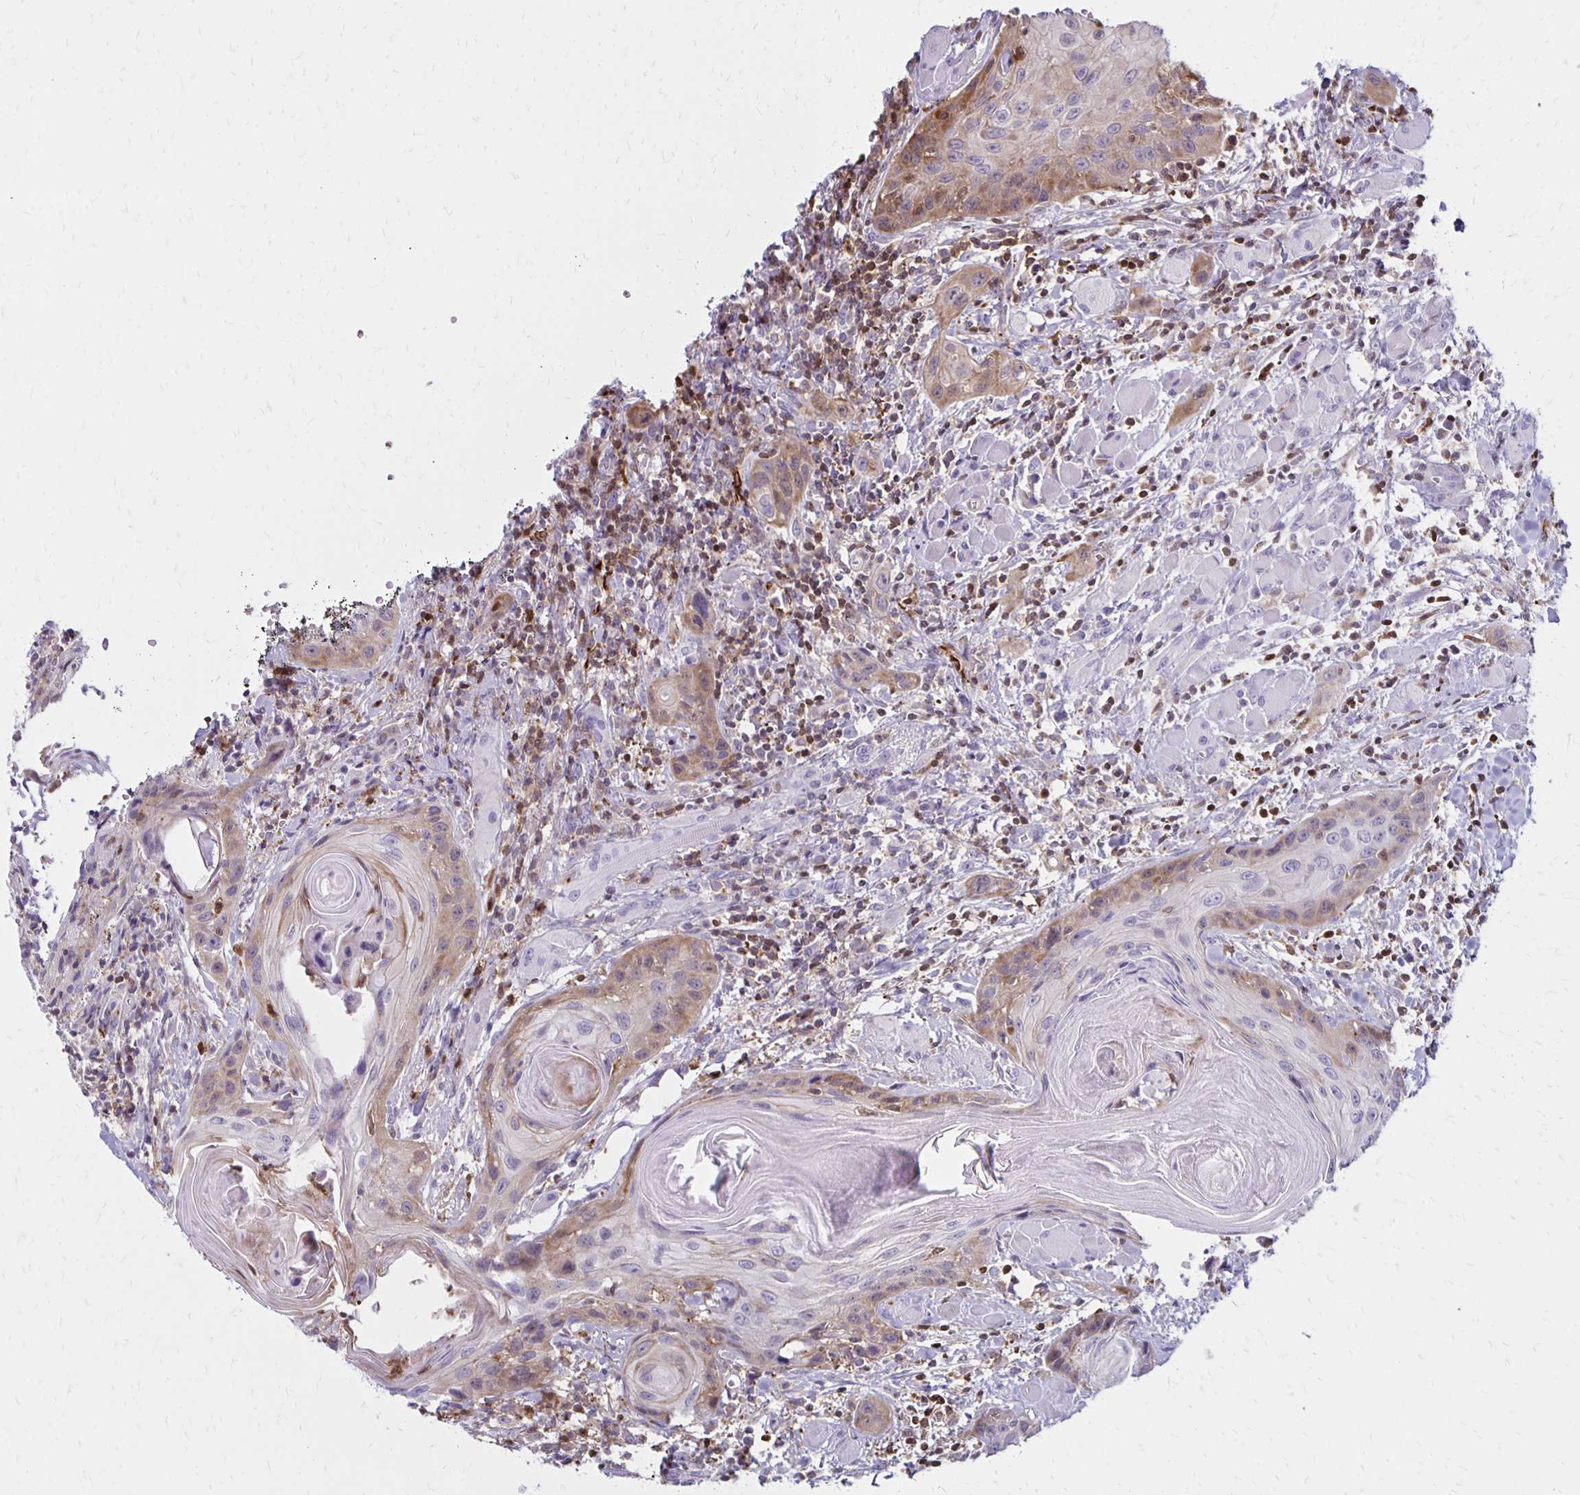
{"staining": {"intensity": "weak", "quantity": "<25%", "location": "cytoplasmic/membranous"}, "tissue": "head and neck cancer", "cell_type": "Tumor cells", "image_type": "cancer", "snomed": [{"axis": "morphology", "description": "Squamous cell carcinoma, NOS"}, {"axis": "topography", "description": "Oral tissue"}, {"axis": "topography", "description": "Head-Neck"}], "caption": "High power microscopy image of an IHC image of squamous cell carcinoma (head and neck), revealing no significant expression in tumor cells. (Brightfield microscopy of DAB (3,3'-diaminobenzidine) immunohistochemistry (IHC) at high magnification).", "gene": "CCL21", "patient": {"sex": "male", "age": 58}}